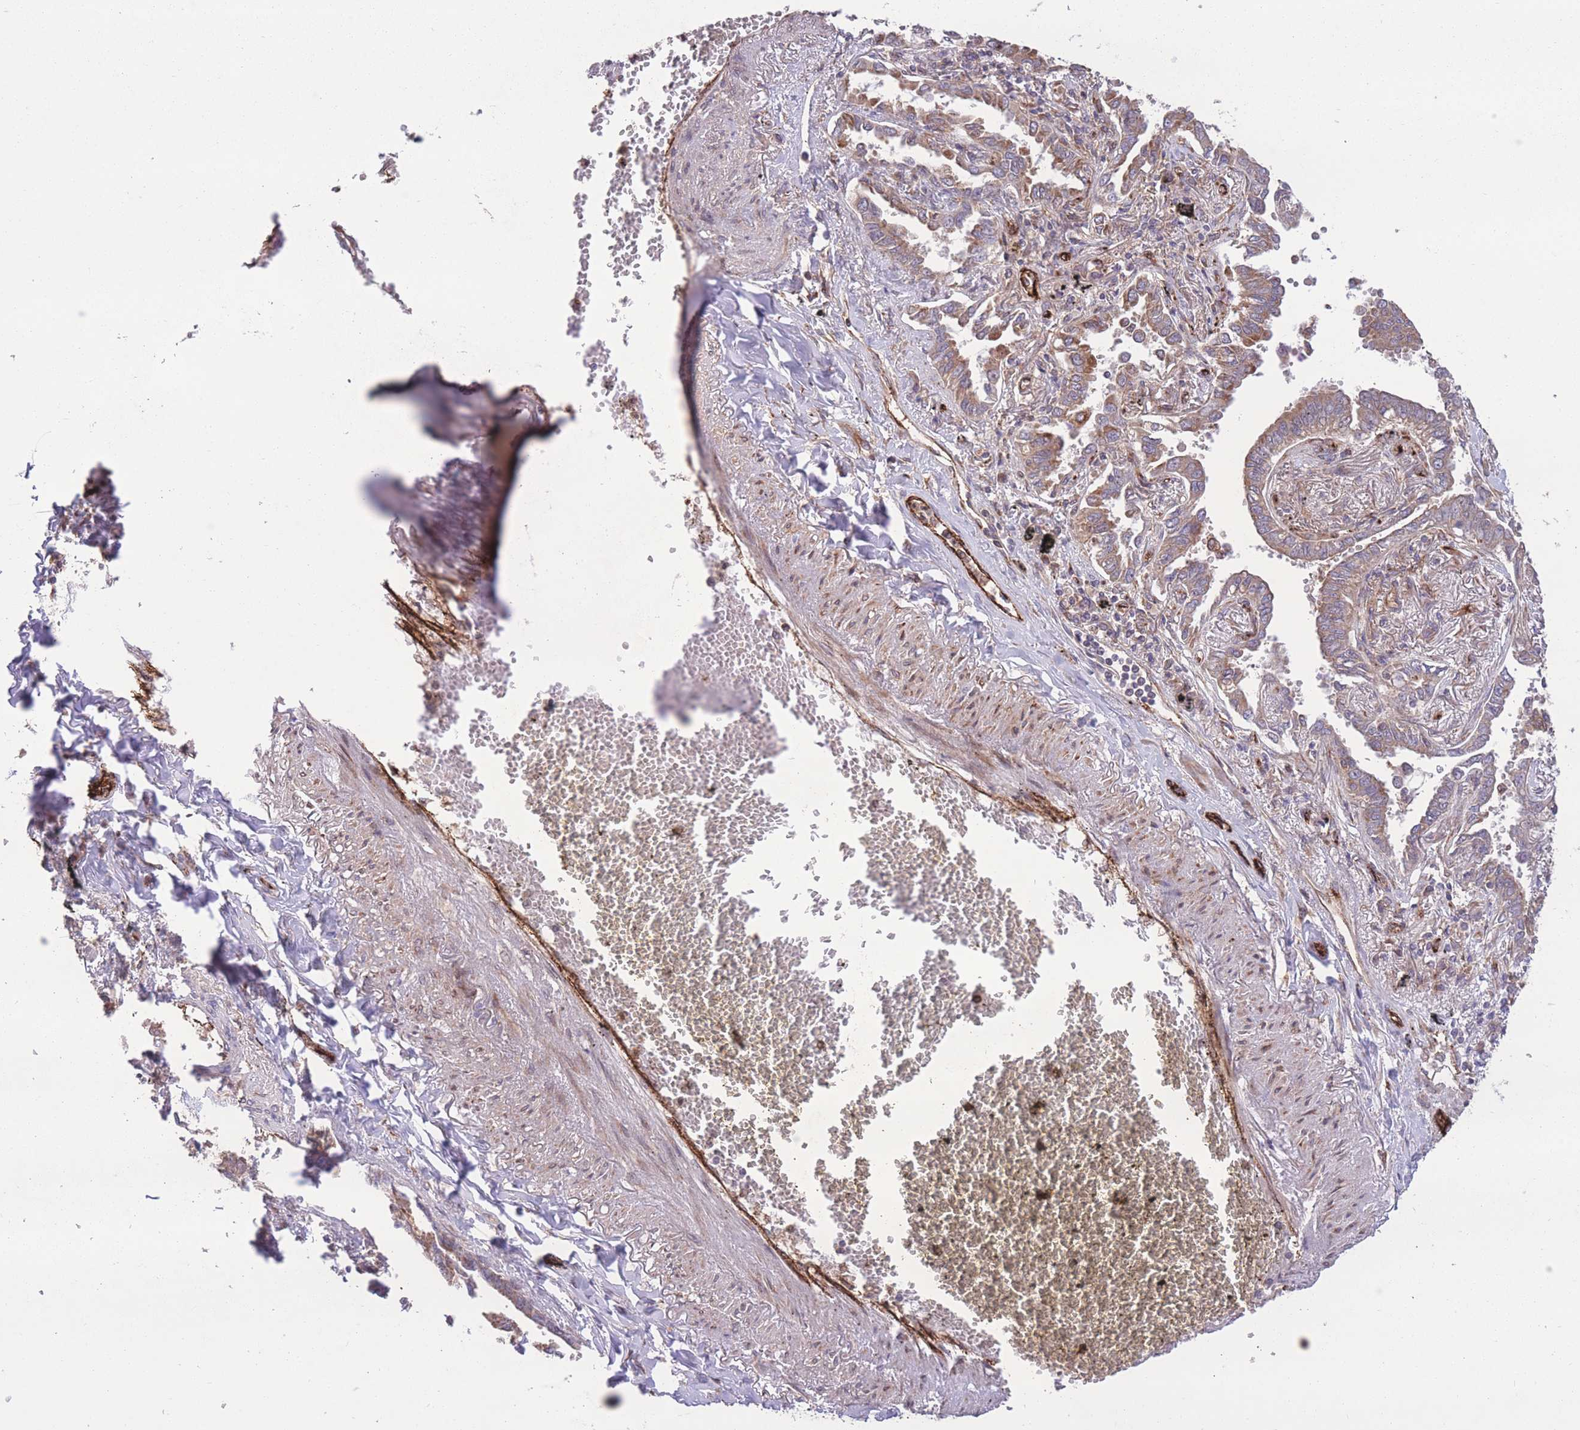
{"staining": {"intensity": "moderate", "quantity": "25%-75%", "location": "cytoplasmic/membranous"}, "tissue": "lung cancer", "cell_type": "Tumor cells", "image_type": "cancer", "snomed": [{"axis": "morphology", "description": "Adenocarcinoma, NOS"}, {"axis": "topography", "description": "Lung"}], "caption": "Immunohistochemistry histopathology image of human lung cancer (adenocarcinoma) stained for a protein (brown), which exhibits medium levels of moderate cytoplasmic/membranous staining in approximately 25%-75% of tumor cells.", "gene": "CISH", "patient": {"sex": "male", "age": 67}}